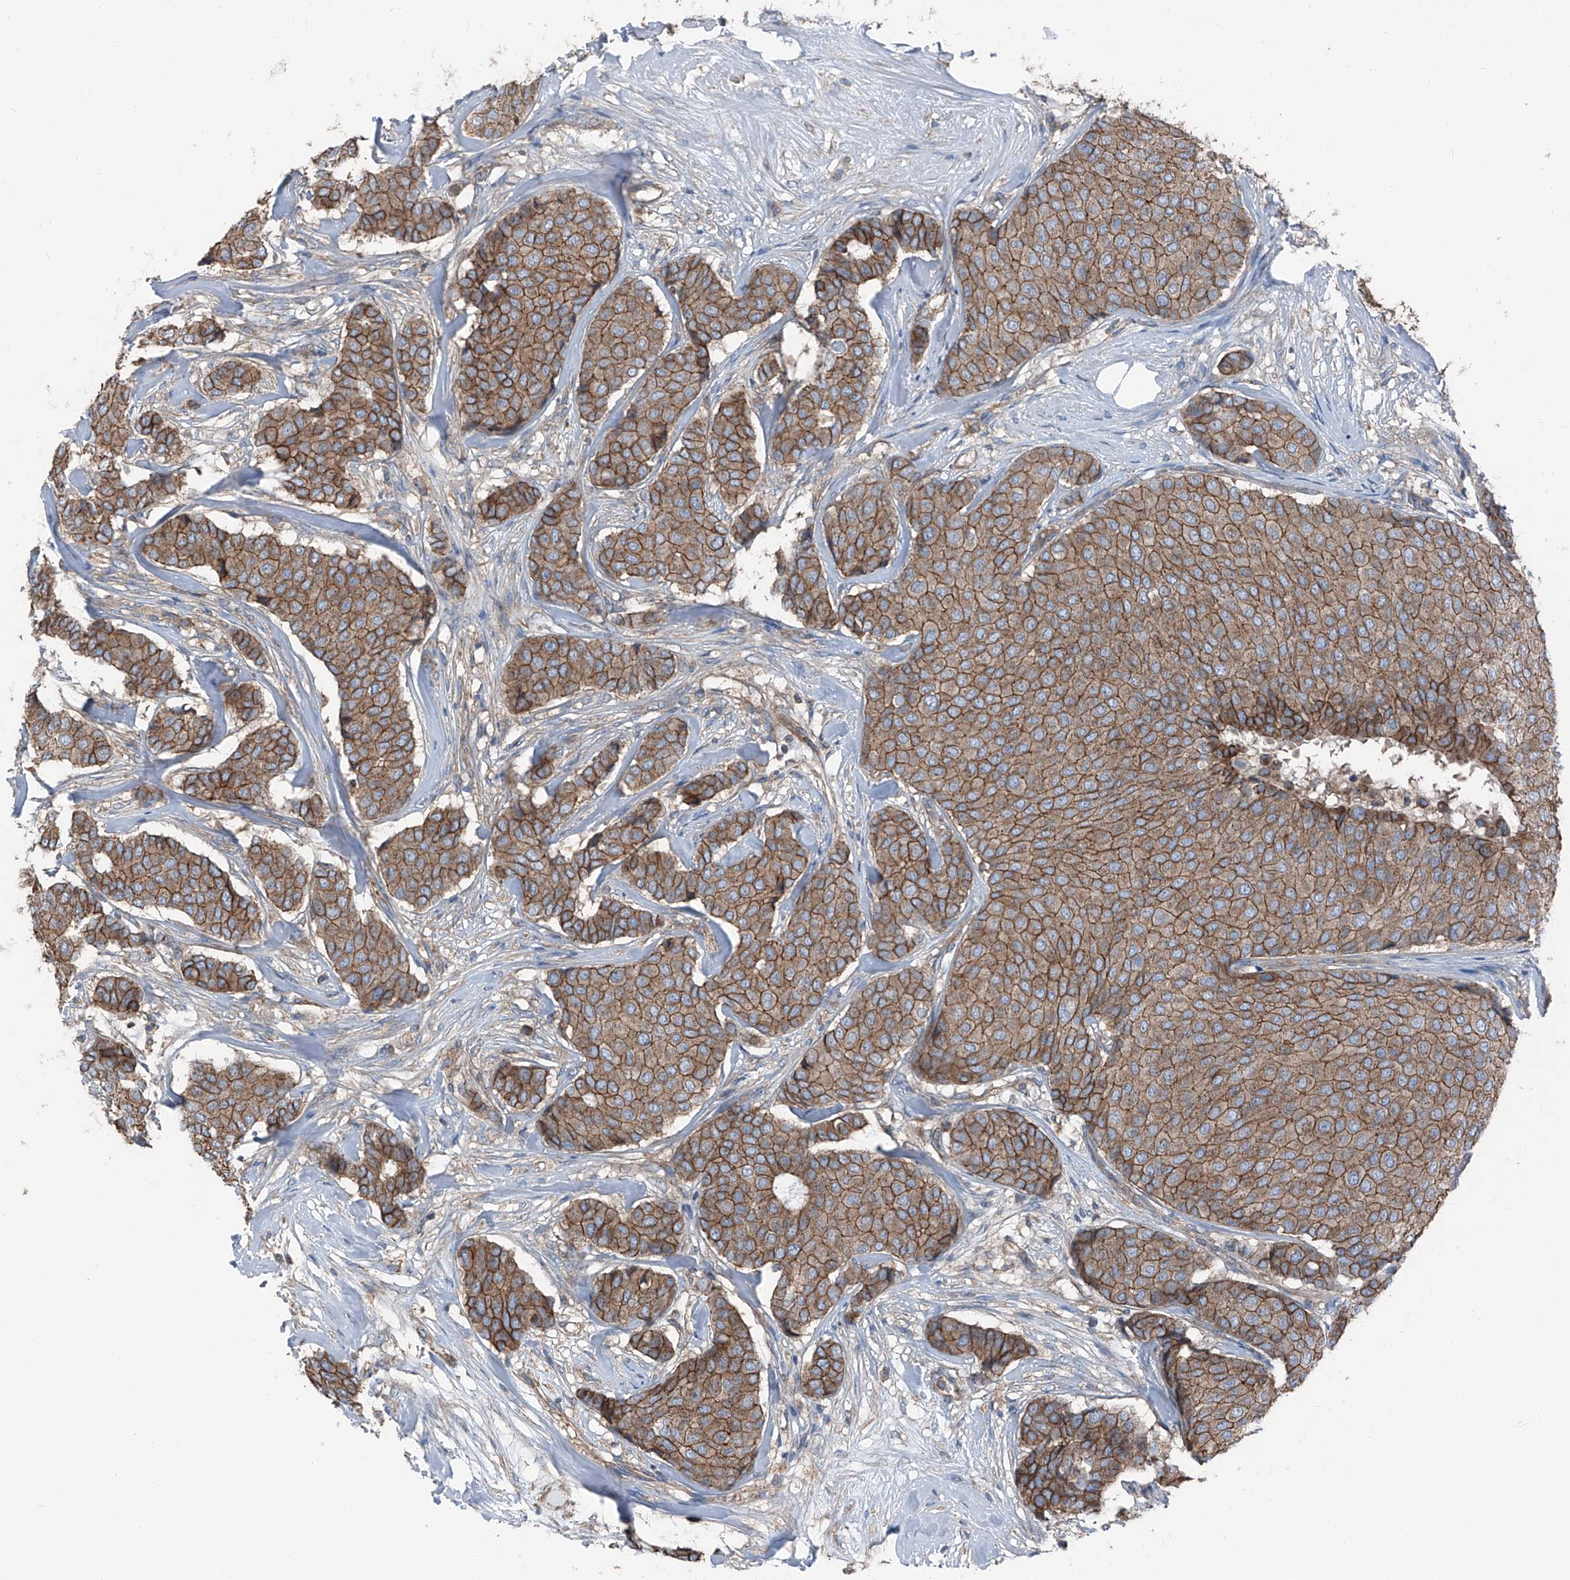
{"staining": {"intensity": "moderate", "quantity": ">75%", "location": "cytoplasmic/membranous"}, "tissue": "breast cancer", "cell_type": "Tumor cells", "image_type": "cancer", "snomed": [{"axis": "morphology", "description": "Duct carcinoma"}, {"axis": "topography", "description": "Breast"}], "caption": "Moderate cytoplasmic/membranous expression is appreciated in about >75% of tumor cells in infiltrating ductal carcinoma (breast).", "gene": "GPR142", "patient": {"sex": "female", "age": 75}}